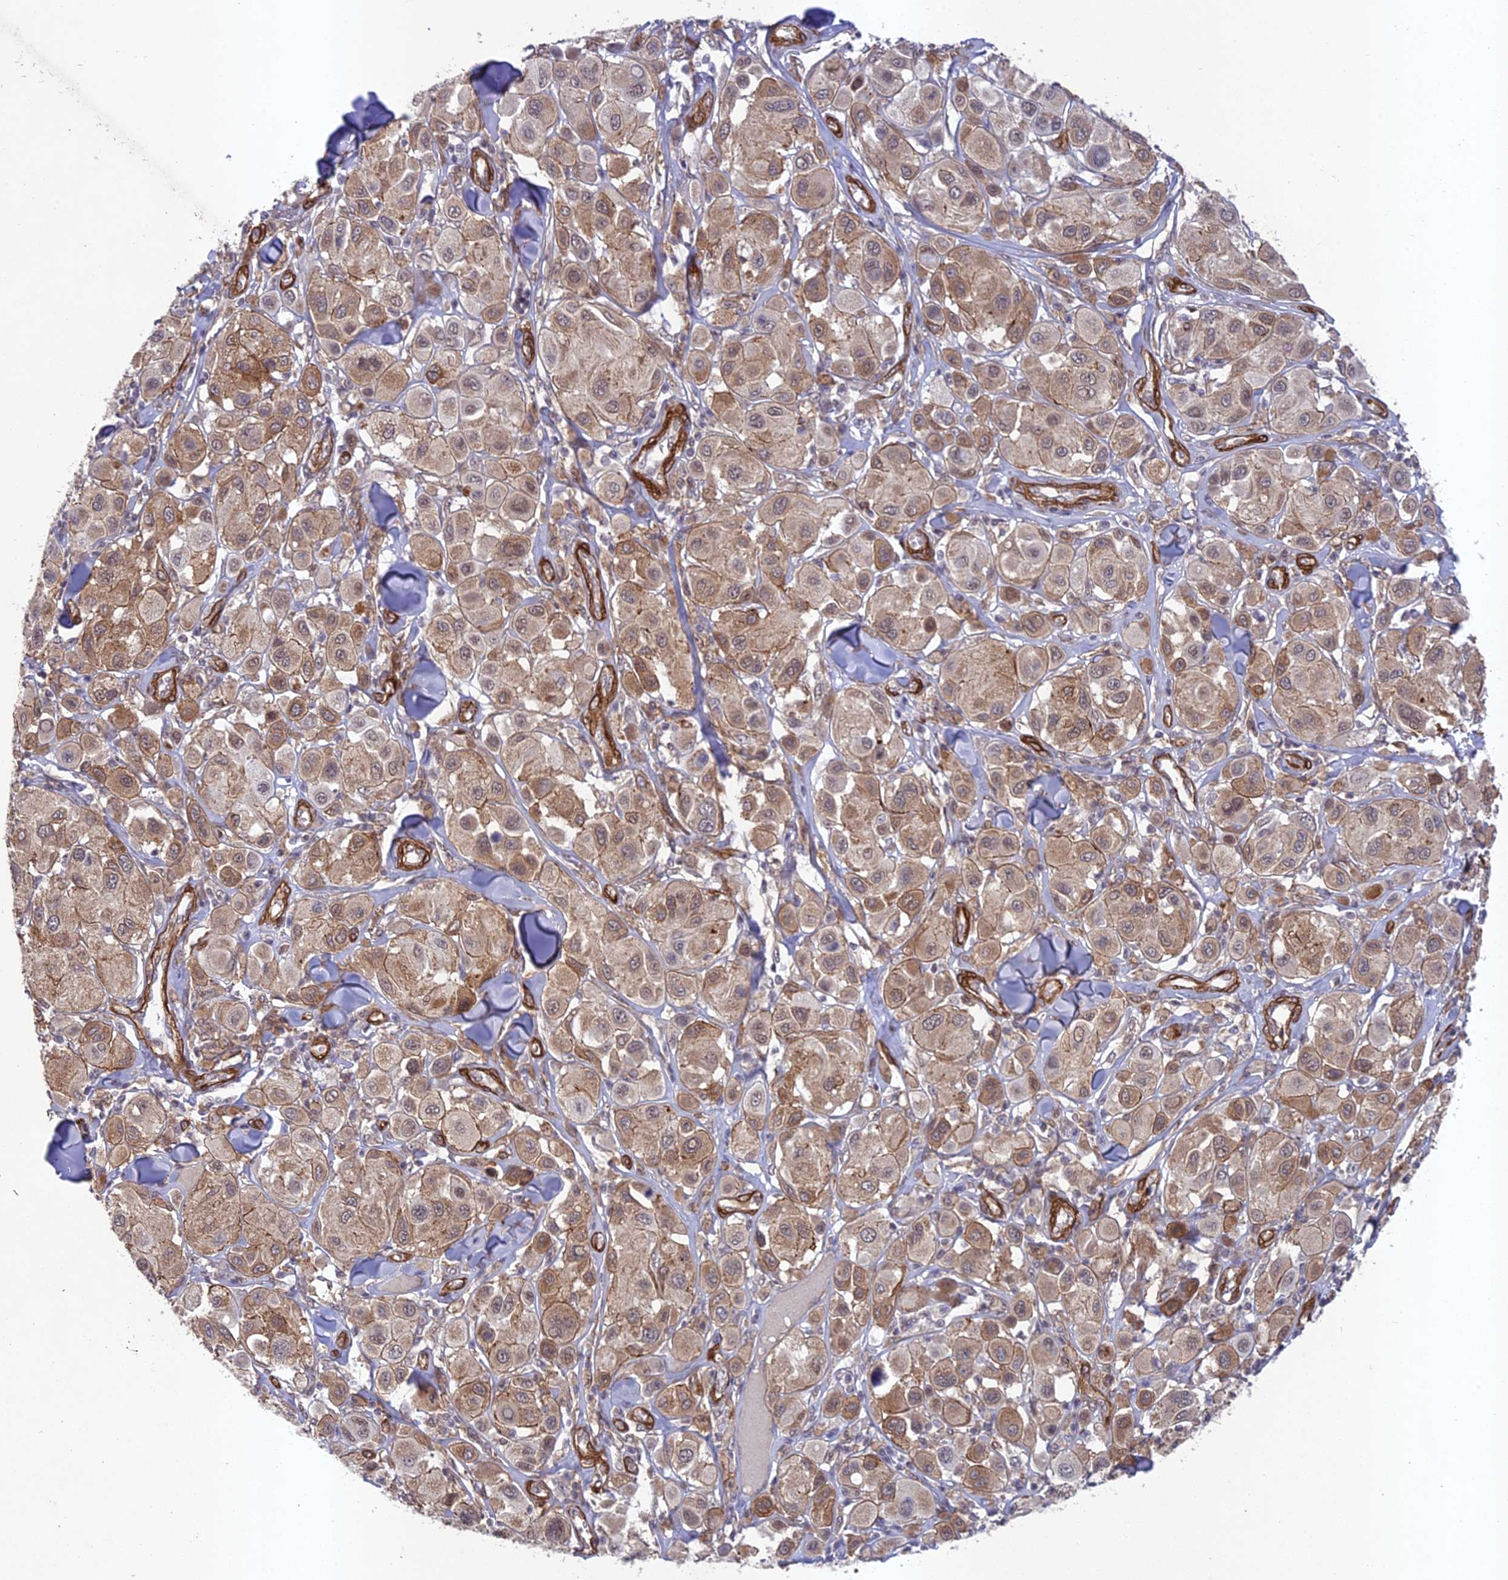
{"staining": {"intensity": "moderate", "quantity": ">75%", "location": "cytoplasmic/membranous,nuclear"}, "tissue": "melanoma", "cell_type": "Tumor cells", "image_type": "cancer", "snomed": [{"axis": "morphology", "description": "Malignant melanoma, Metastatic site"}, {"axis": "topography", "description": "Skin"}], "caption": "Immunohistochemical staining of human malignant melanoma (metastatic site) shows medium levels of moderate cytoplasmic/membranous and nuclear protein expression in approximately >75% of tumor cells. The staining was performed using DAB, with brown indicating positive protein expression. Nuclei are stained blue with hematoxylin.", "gene": "TNS1", "patient": {"sex": "male", "age": 41}}